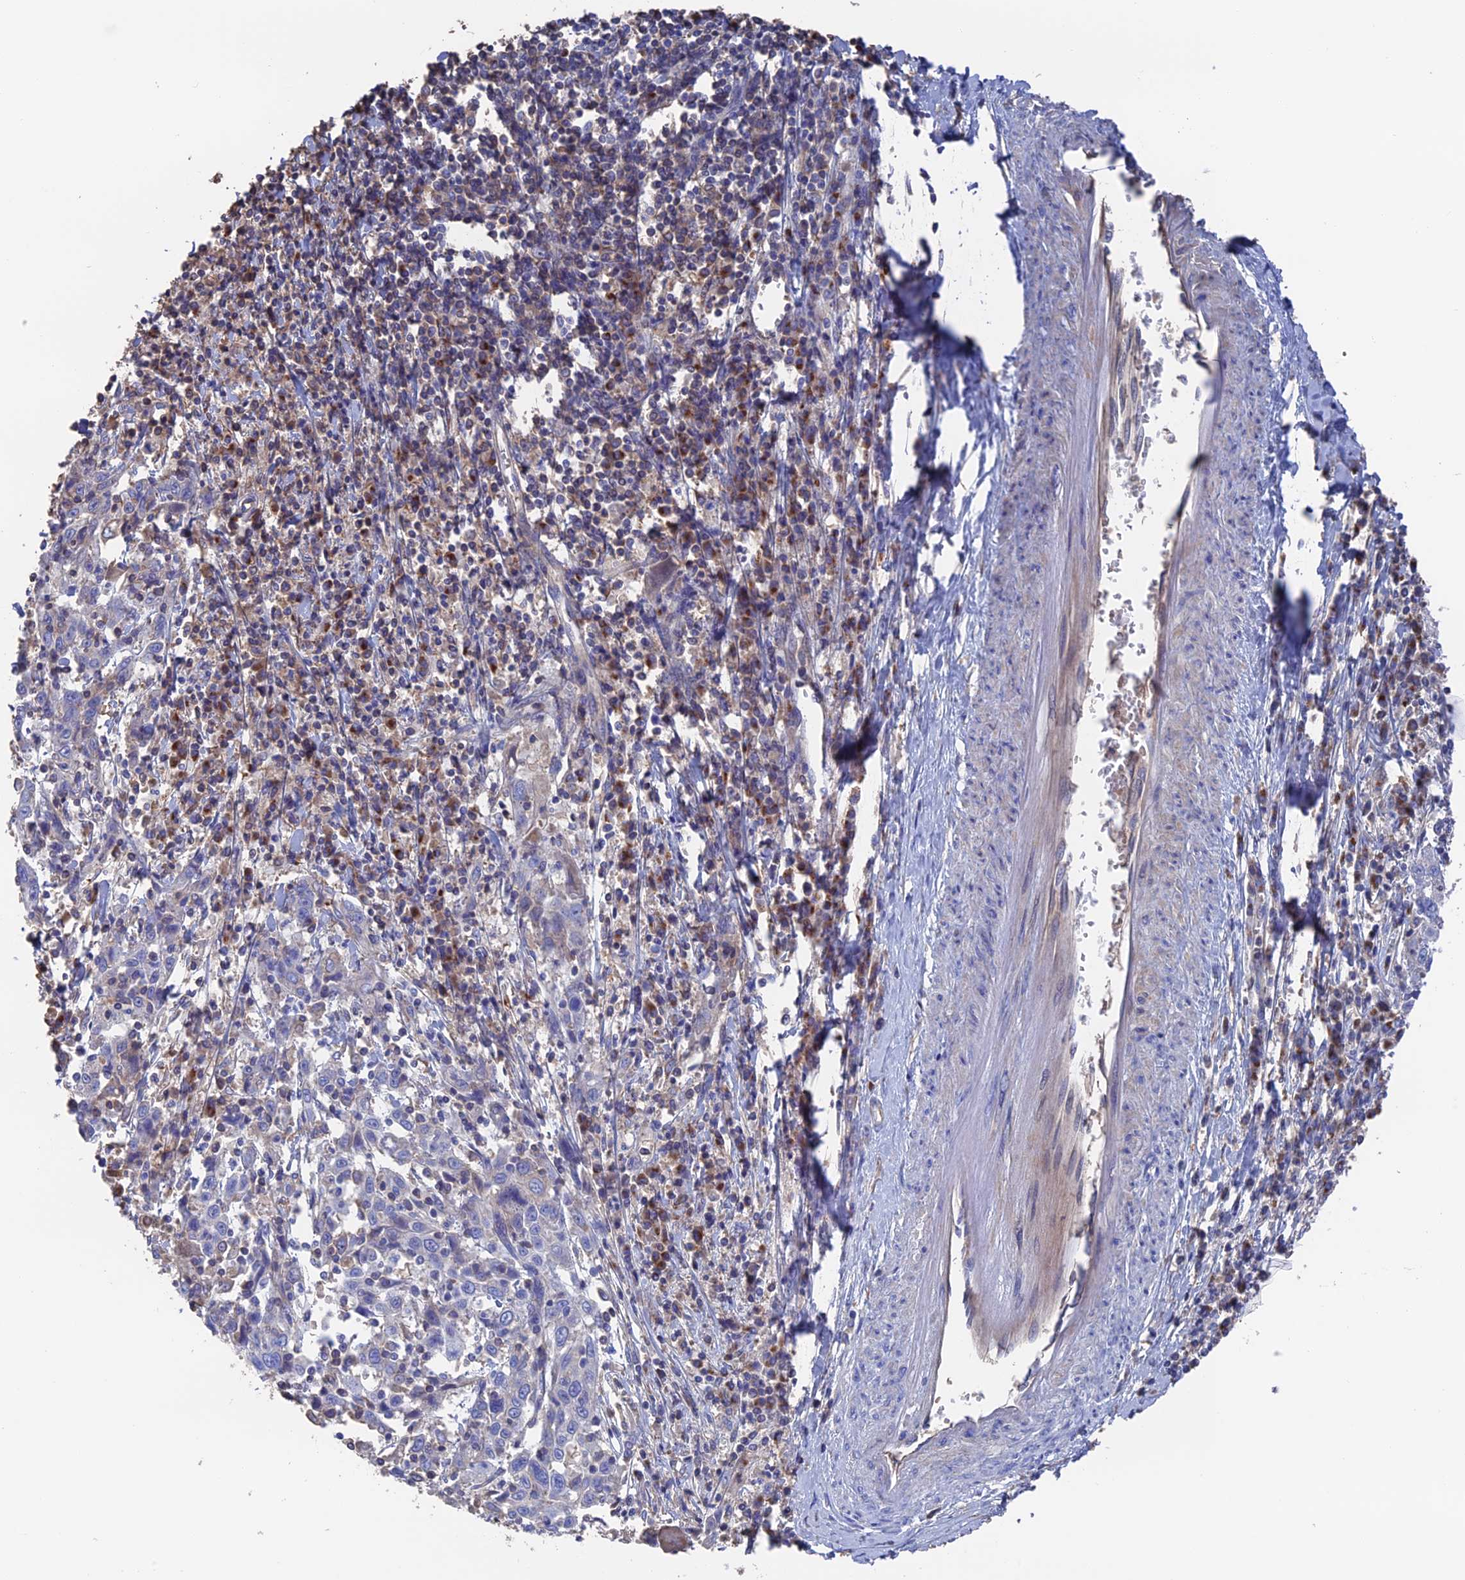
{"staining": {"intensity": "negative", "quantity": "none", "location": "none"}, "tissue": "cervical cancer", "cell_type": "Tumor cells", "image_type": "cancer", "snomed": [{"axis": "morphology", "description": "Squamous cell carcinoma, NOS"}, {"axis": "topography", "description": "Cervix"}], "caption": "Tumor cells are negative for brown protein staining in squamous cell carcinoma (cervical).", "gene": "HPF1", "patient": {"sex": "female", "age": 46}}